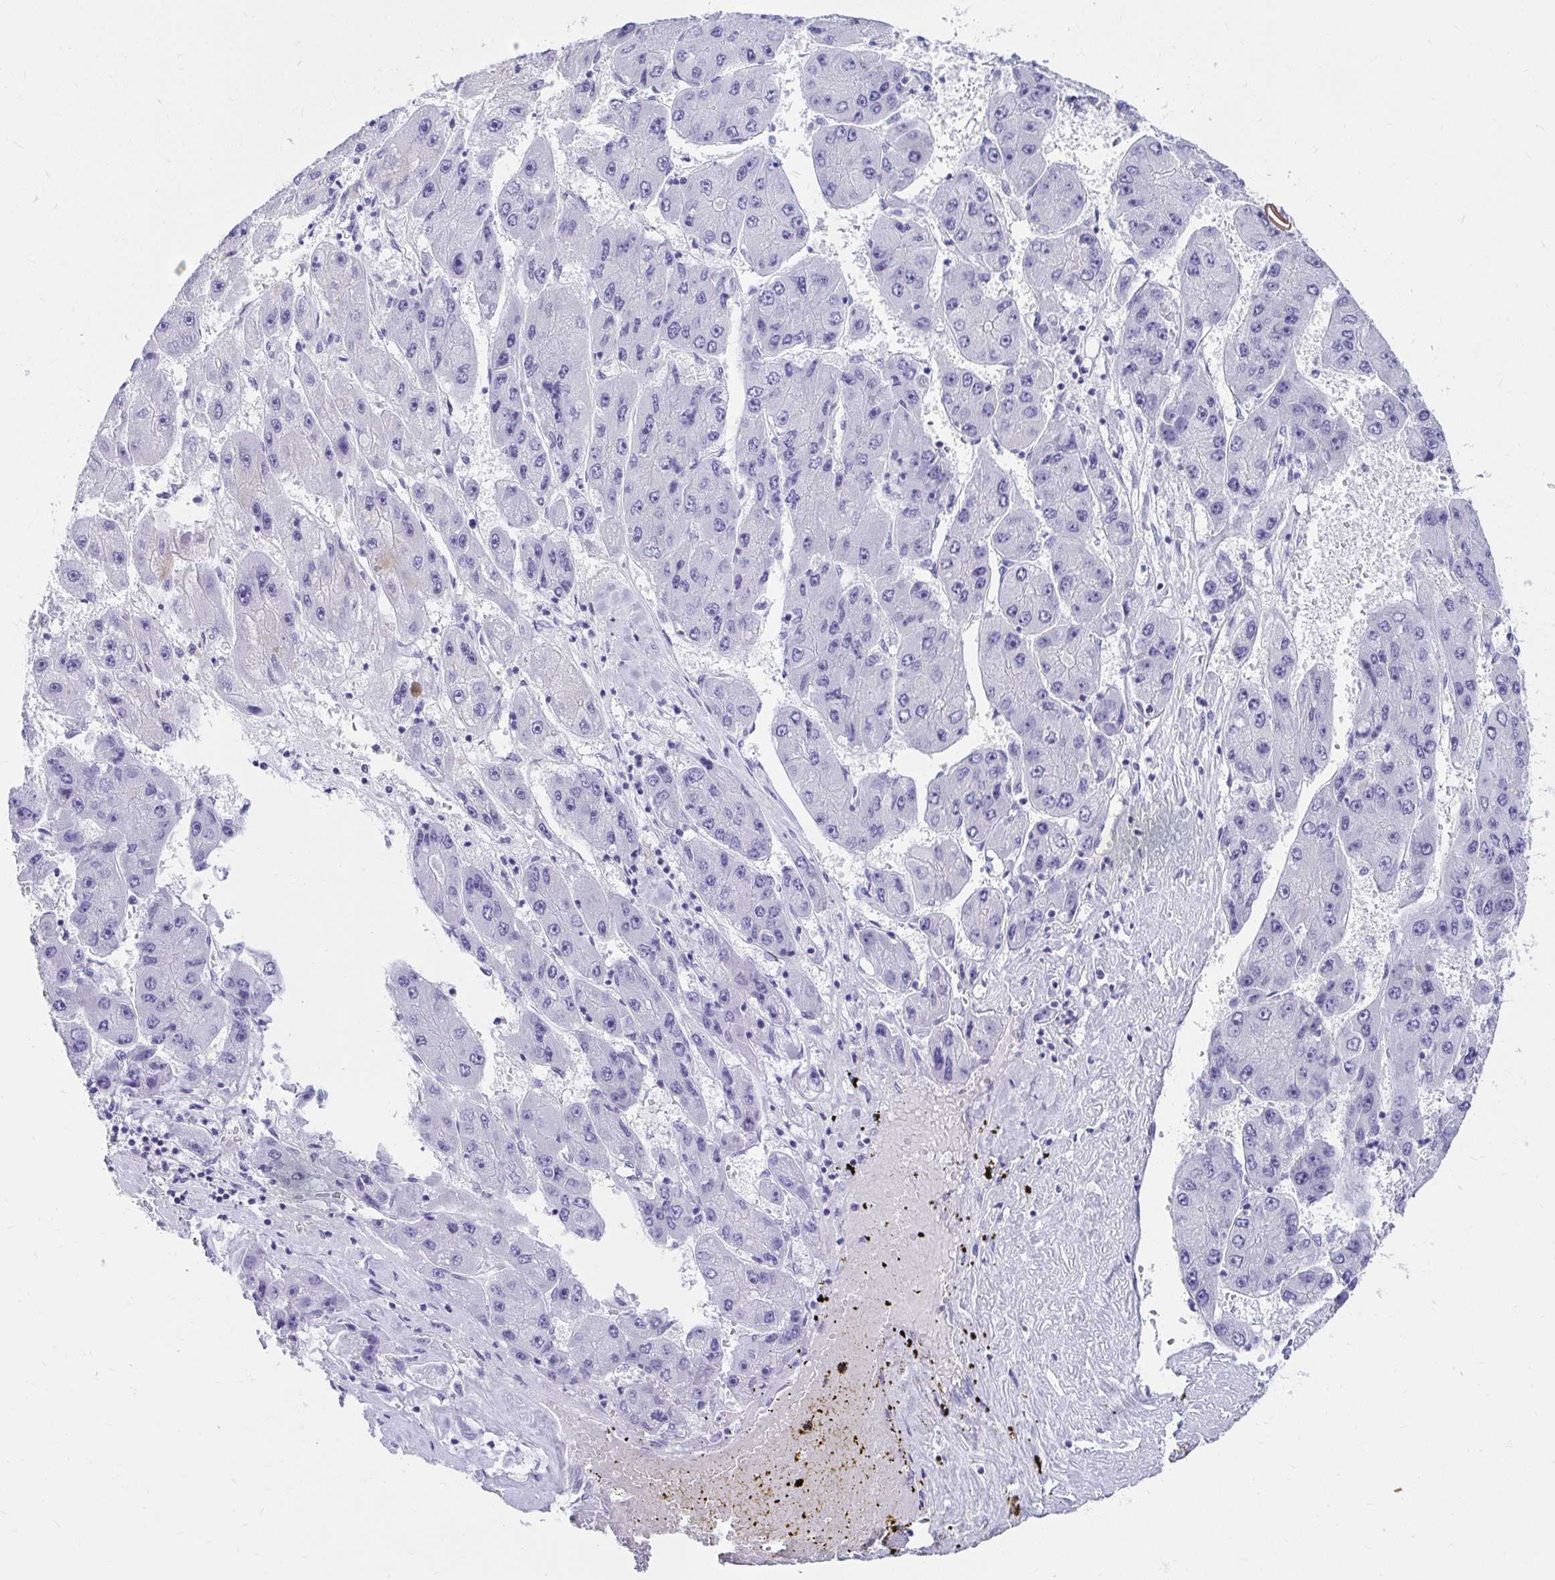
{"staining": {"intensity": "negative", "quantity": "none", "location": "none"}, "tissue": "liver cancer", "cell_type": "Tumor cells", "image_type": "cancer", "snomed": [{"axis": "morphology", "description": "Carcinoma, Hepatocellular, NOS"}, {"axis": "topography", "description": "Liver"}], "caption": "Tumor cells show no significant protein expression in liver hepatocellular carcinoma.", "gene": "C19orf81", "patient": {"sex": "female", "age": 61}}